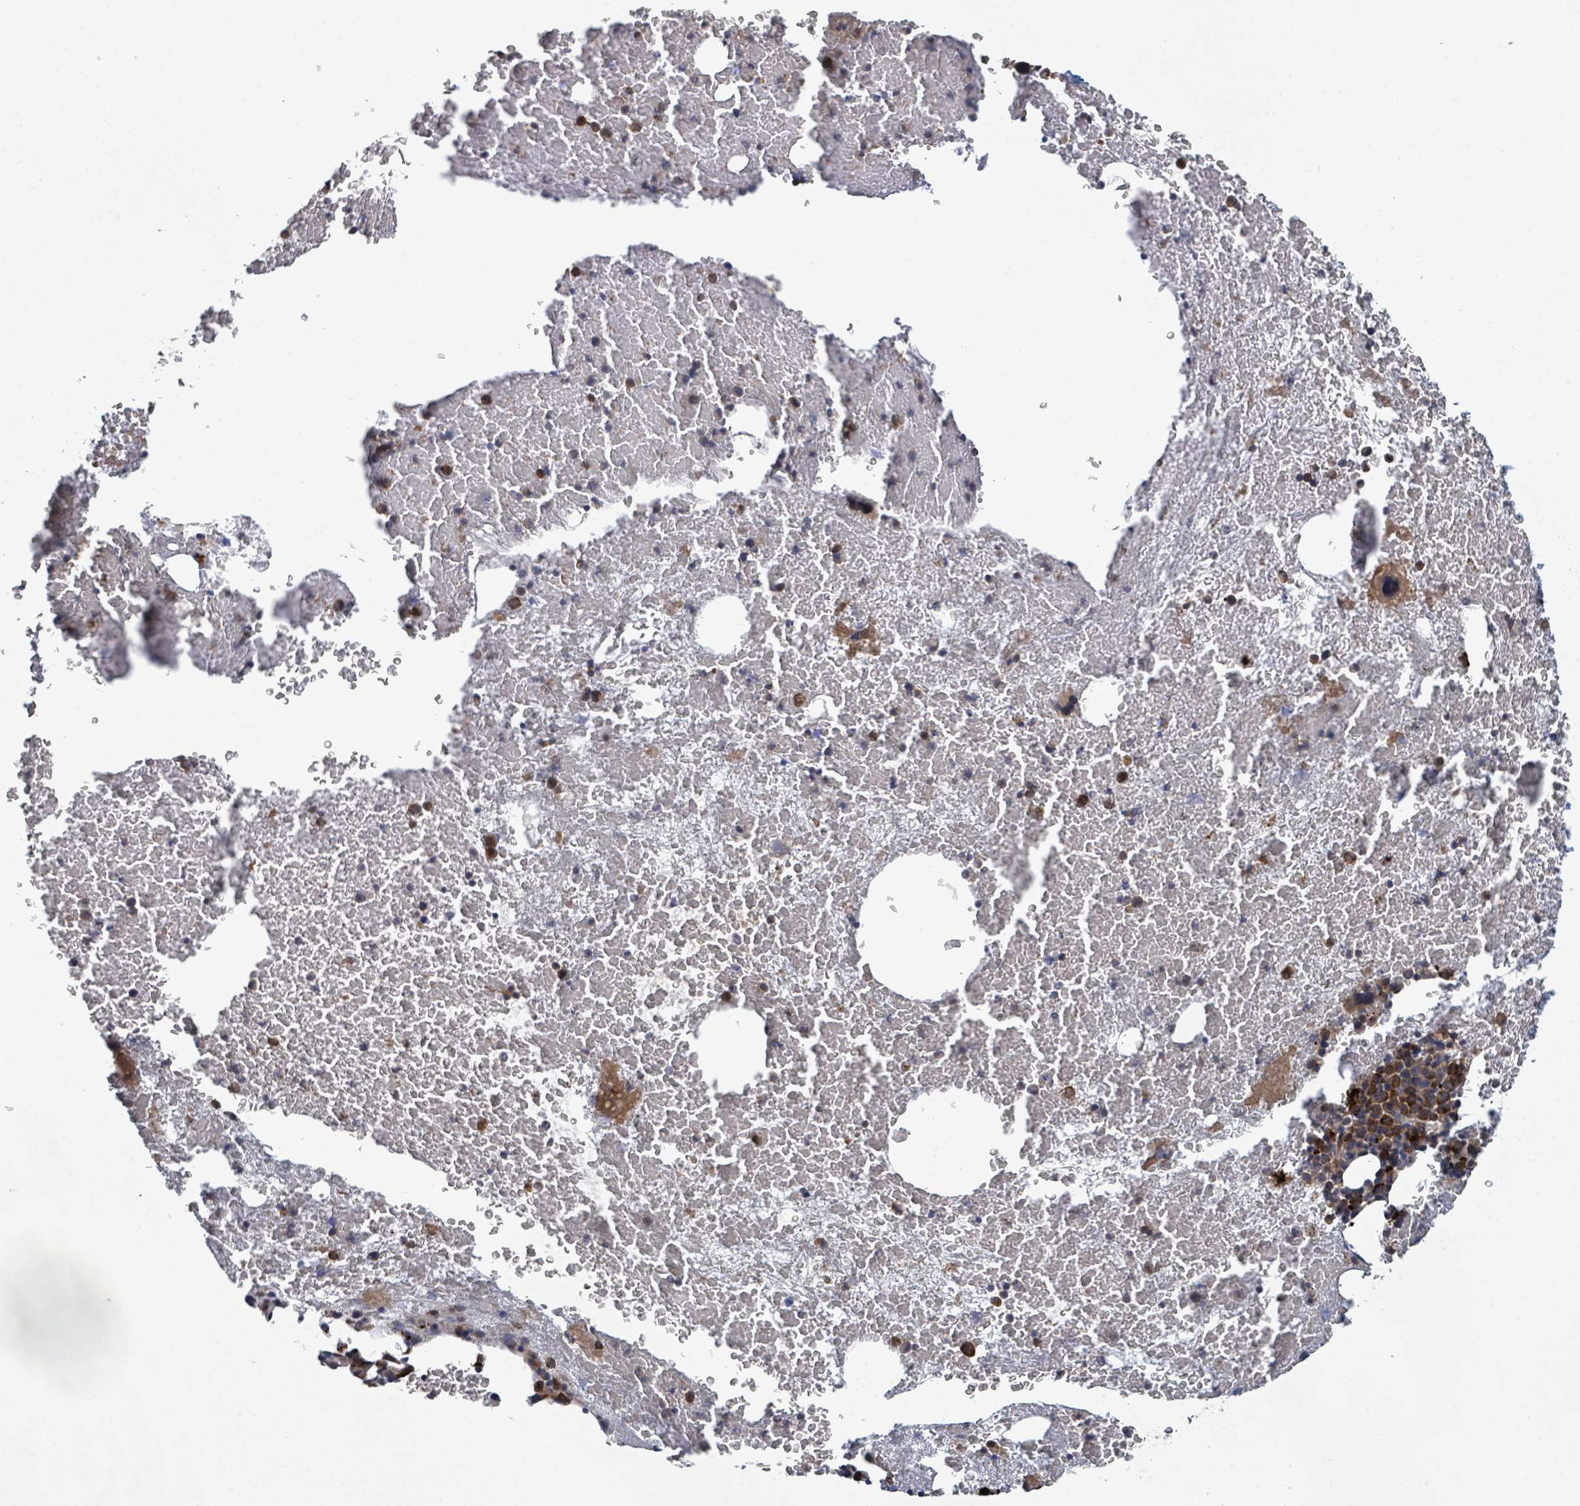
{"staining": {"intensity": "moderate", "quantity": "25%-75%", "location": "cytoplasmic/membranous"}, "tissue": "bone marrow", "cell_type": "Hematopoietic cells", "image_type": "normal", "snomed": [{"axis": "morphology", "description": "Normal tissue, NOS"}, {"axis": "topography", "description": "Bone marrow"}], "caption": "IHC (DAB) staining of unremarkable human bone marrow exhibits moderate cytoplasmic/membranous protein expression in about 25%-75% of hematopoietic cells.", "gene": "SHROOM2", "patient": {"sex": "male", "age": 89}}